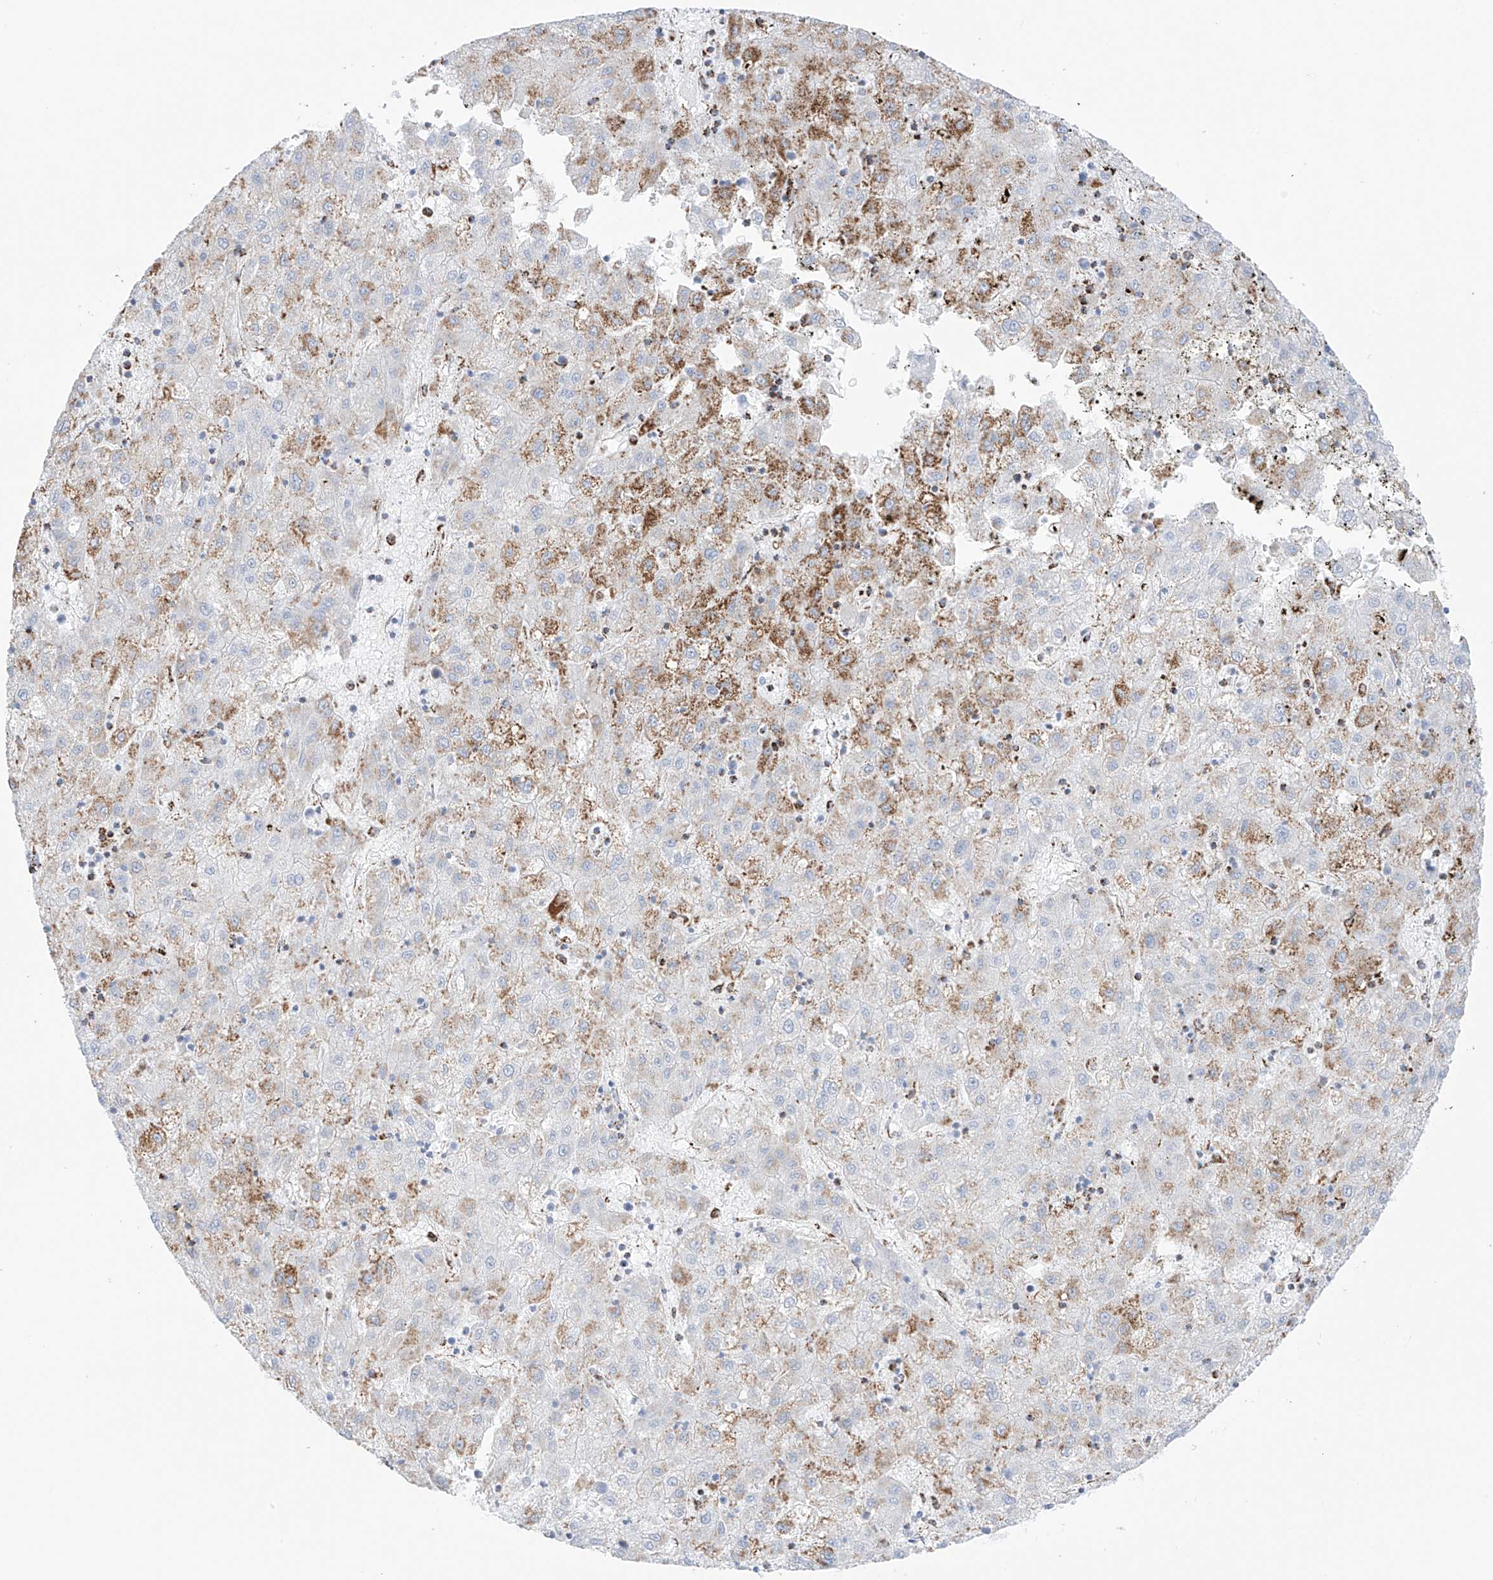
{"staining": {"intensity": "moderate", "quantity": "<25%", "location": "cytoplasmic/membranous"}, "tissue": "liver cancer", "cell_type": "Tumor cells", "image_type": "cancer", "snomed": [{"axis": "morphology", "description": "Carcinoma, Hepatocellular, NOS"}, {"axis": "topography", "description": "Liver"}], "caption": "This is a histology image of immunohistochemistry (IHC) staining of liver cancer, which shows moderate positivity in the cytoplasmic/membranous of tumor cells.", "gene": "XKR3", "patient": {"sex": "male", "age": 72}}